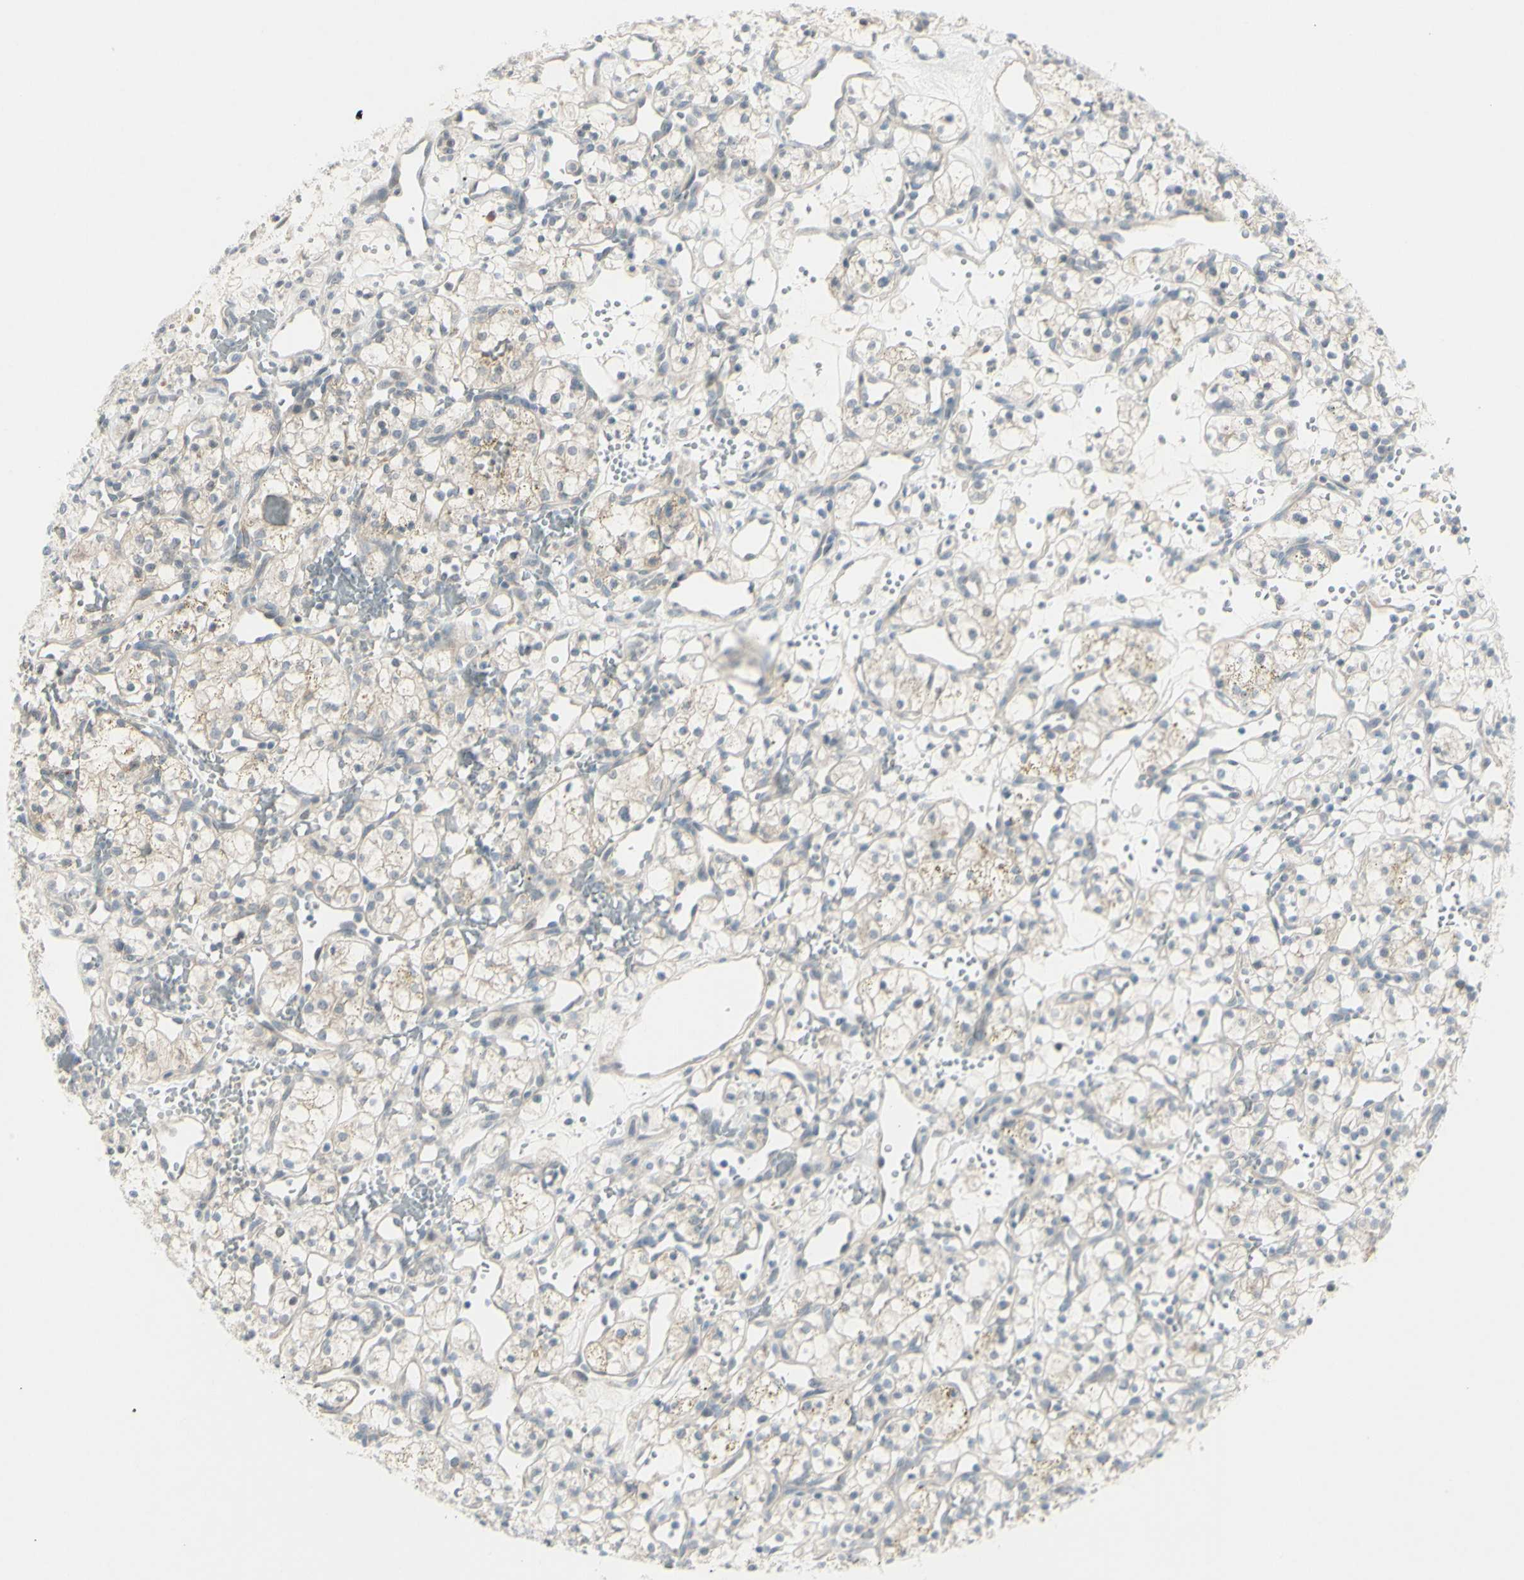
{"staining": {"intensity": "weak", "quantity": ">75%", "location": "cytoplasmic/membranous"}, "tissue": "renal cancer", "cell_type": "Tumor cells", "image_type": "cancer", "snomed": [{"axis": "morphology", "description": "Adenocarcinoma, NOS"}, {"axis": "topography", "description": "Kidney"}], "caption": "About >75% of tumor cells in human renal adenocarcinoma reveal weak cytoplasmic/membranous protein staining as visualized by brown immunohistochemical staining.", "gene": "SH3GL2", "patient": {"sex": "female", "age": 60}}